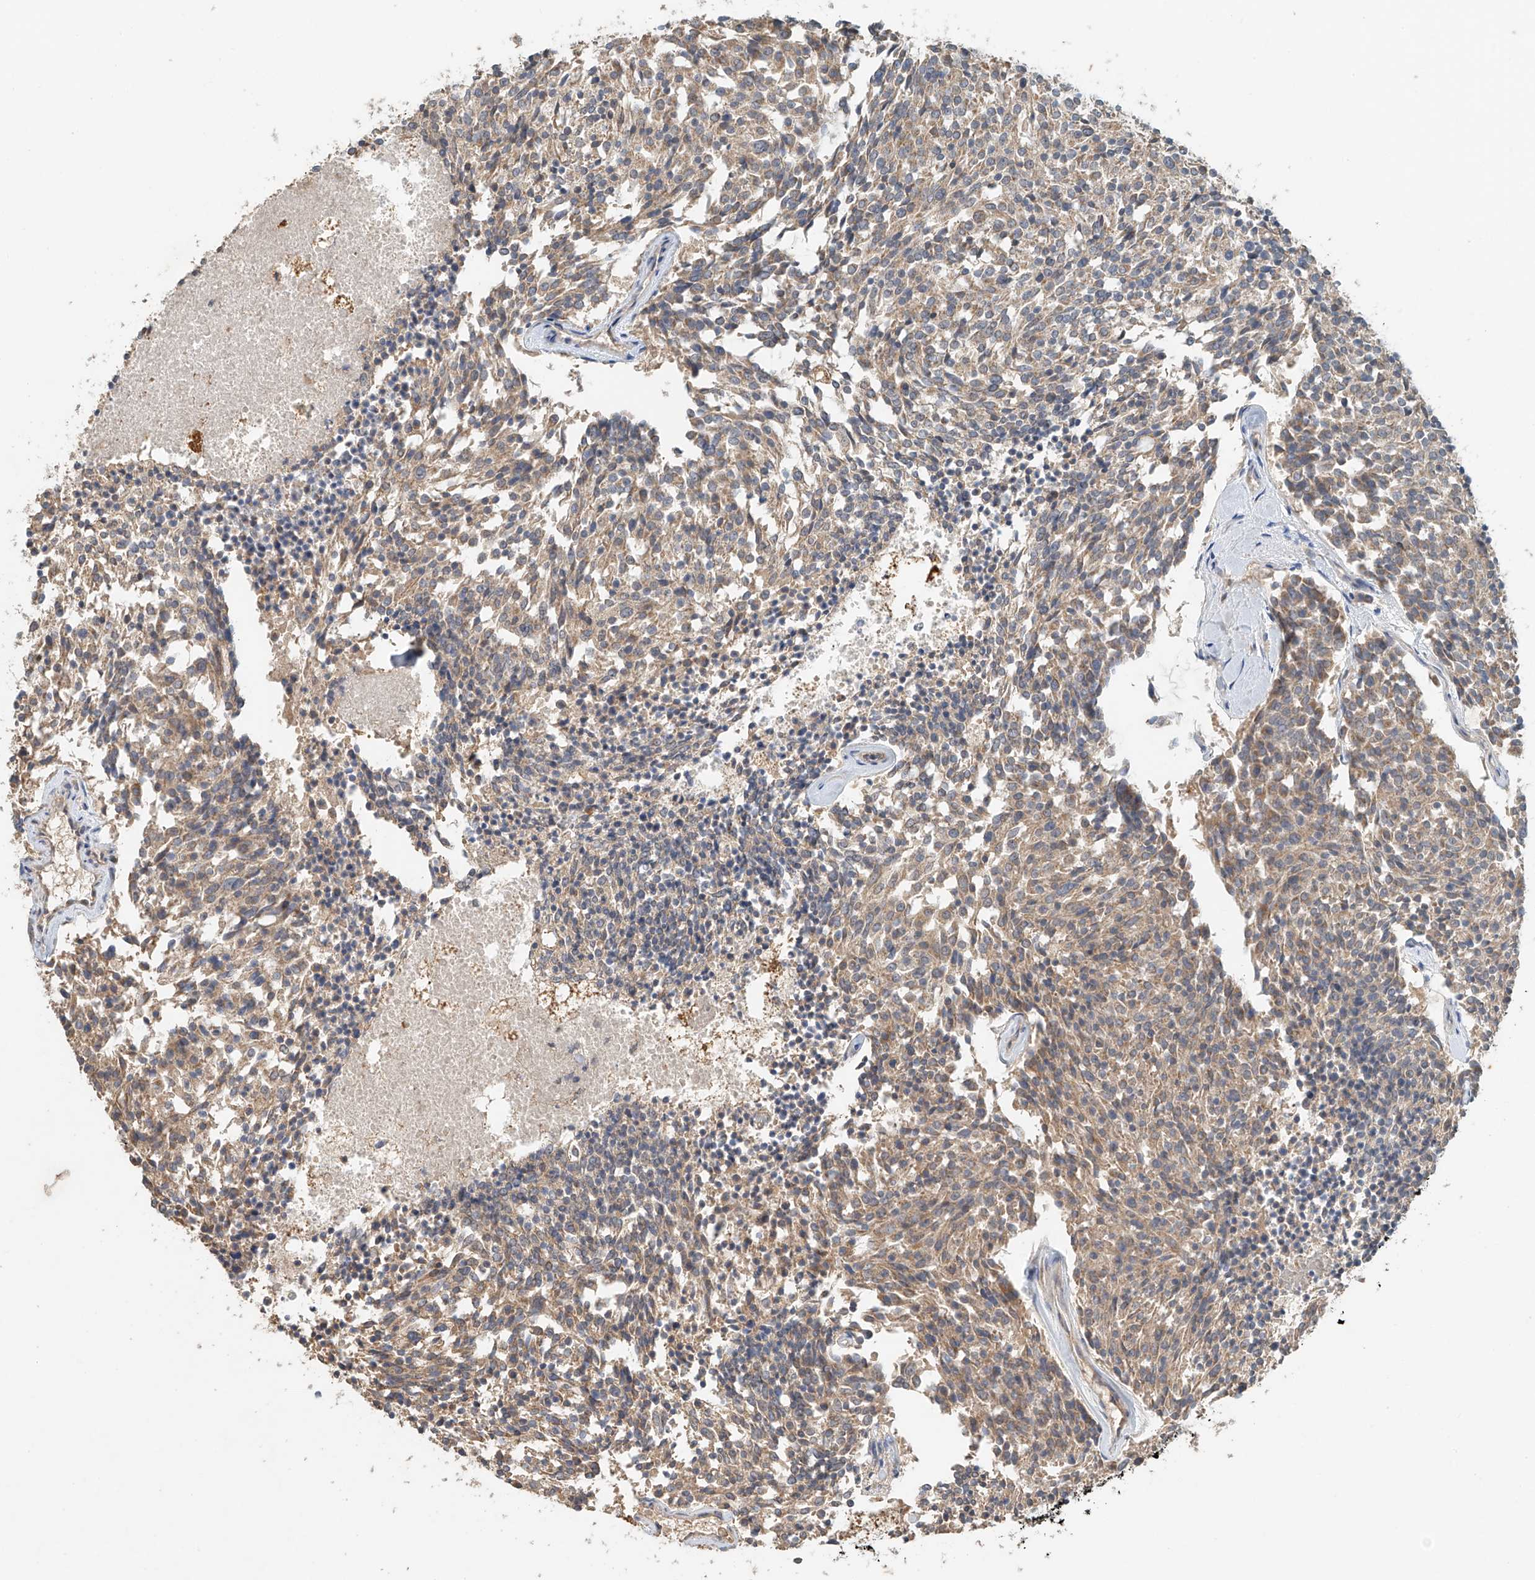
{"staining": {"intensity": "weak", "quantity": ">75%", "location": "cytoplasmic/membranous"}, "tissue": "carcinoid", "cell_type": "Tumor cells", "image_type": "cancer", "snomed": [{"axis": "morphology", "description": "Carcinoid, malignant, NOS"}, {"axis": "topography", "description": "Pancreas"}], "caption": "There is low levels of weak cytoplasmic/membranous expression in tumor cells of carcinoid (malignant), as demonstrated by immunohistochemical staining (brown color).", "gene": "GNB1L", "patient": {"sex": "female", "age": 54}}